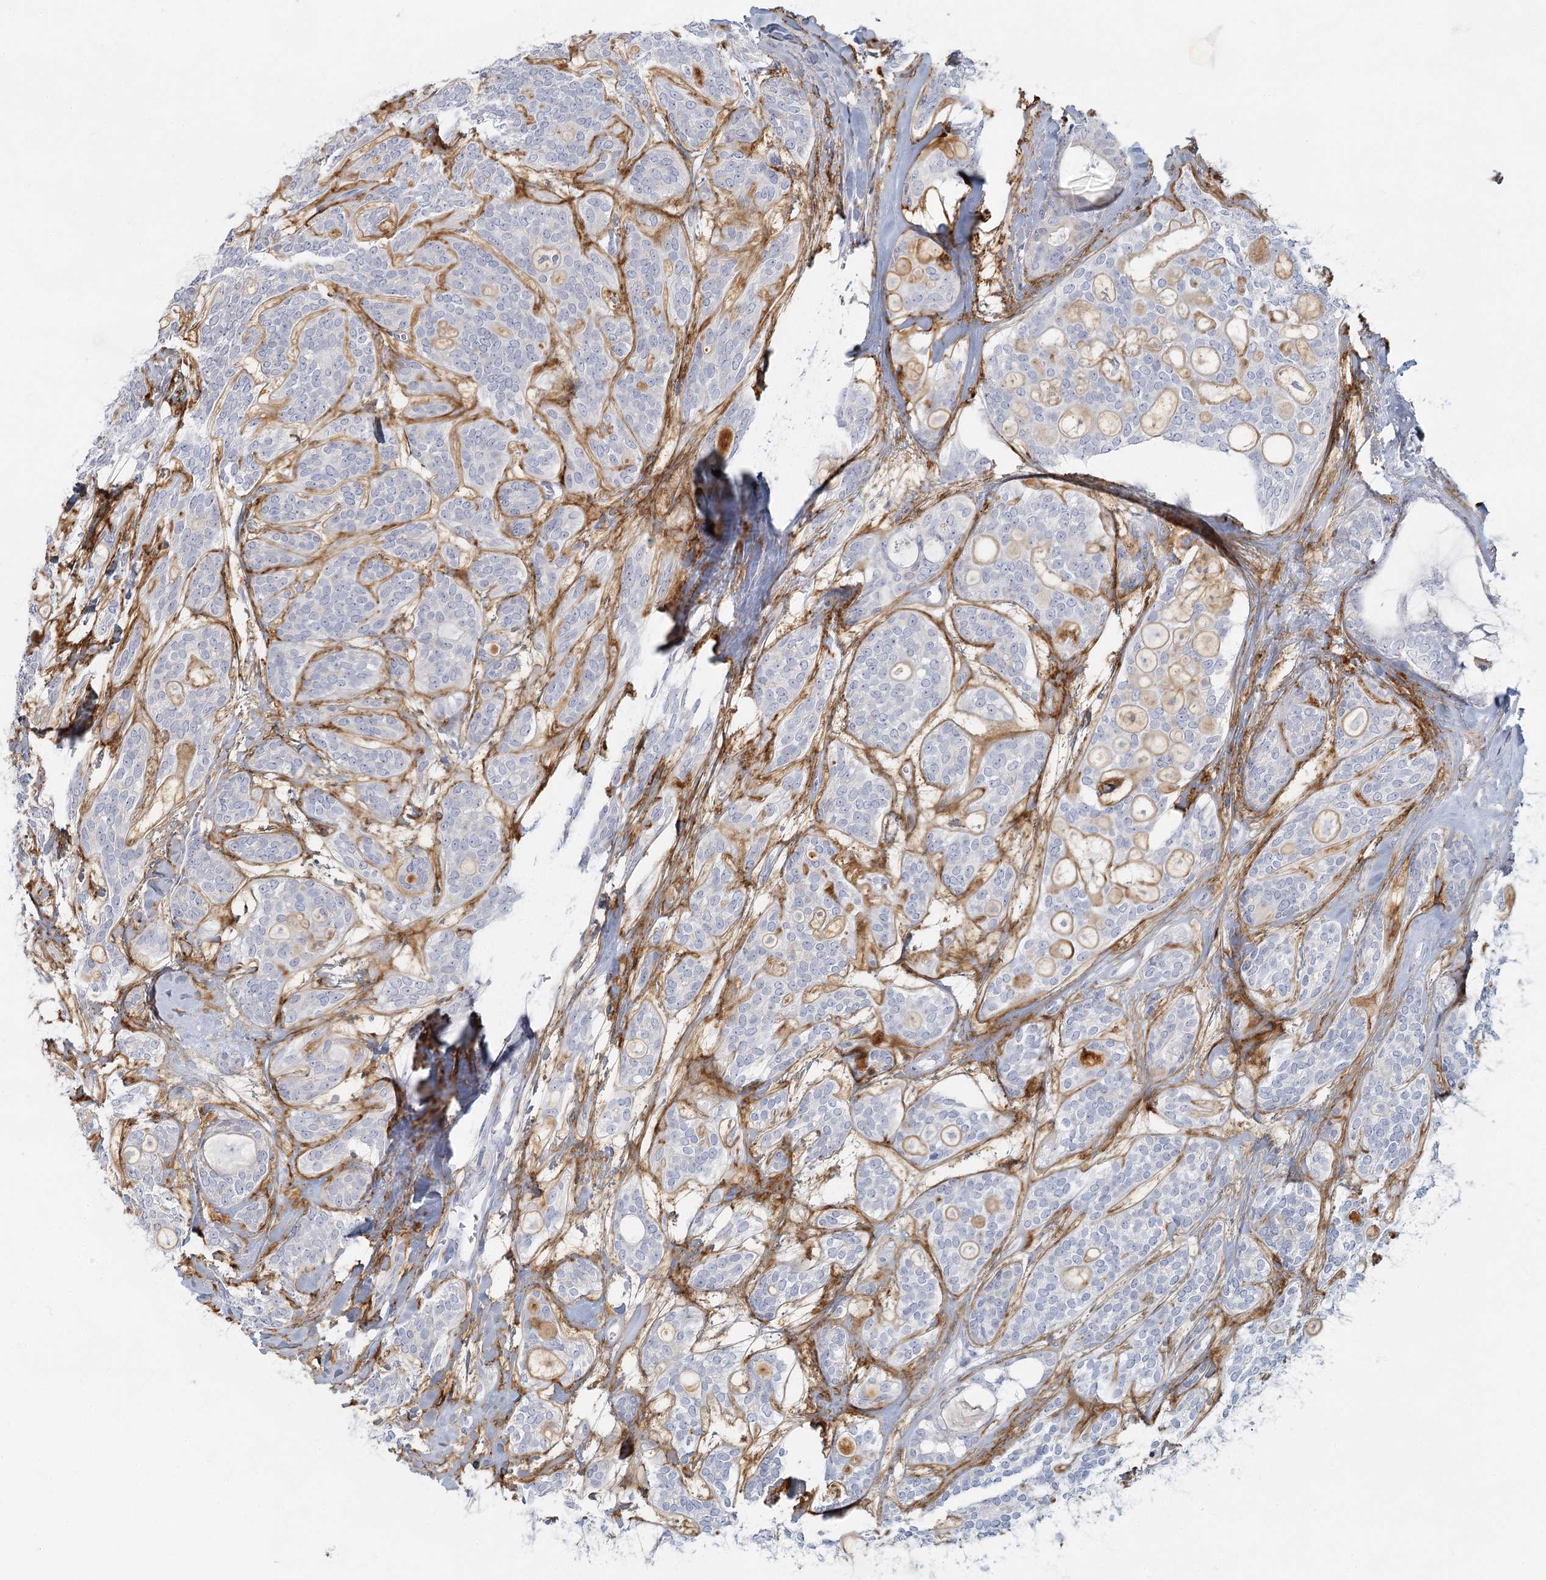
{"staining": {"intensity": "negative", "quantity": "none", "location": "none"}, "tissue": "head and neck cancer", "cell_type": "Tumor cells", "image_type": "cancer", "snomed": [{"axis": "morphology", "description": "Adenocarcinoma, NOS"}, {"axis": "topography", "description": "Head-Neck"}], "caption": "The image reveals no significant staining in tumor cells of head and neck cancer.", "gene": "FAM110C", "patient": {"sex": "male", "age": 66}}